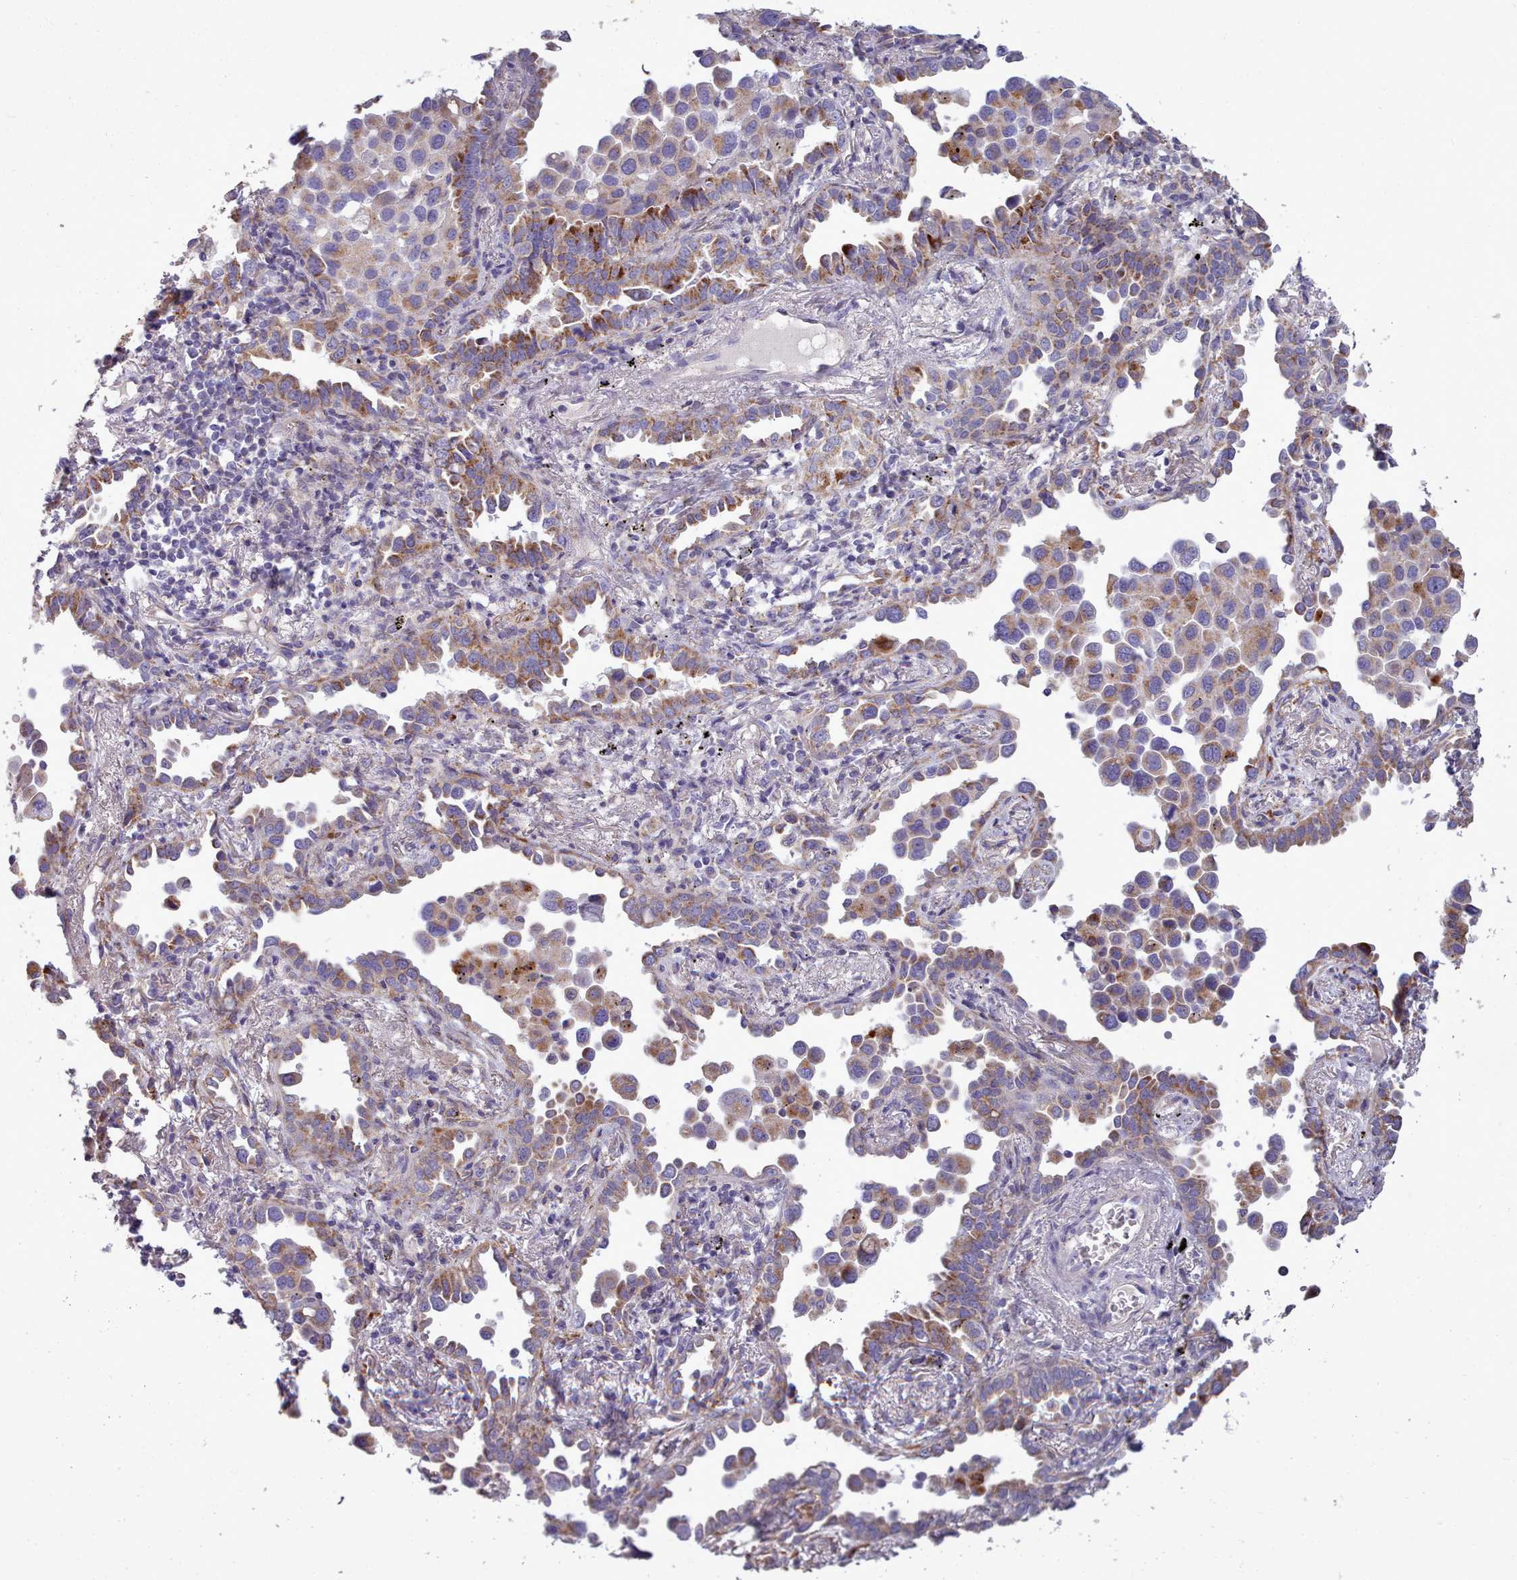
{"staining": {"intensity": "moderate", "quantity": "<25%", "location": "cytoplasmic/membranous"}, "tissue": "lung cancer", "cell_type": "Tumor cells", "image_type": "cancer", "snomed": [{"axis": "morphology", "description": "Adenocarcinoma, NOS"}, {"axis": "topography", "description": "Lung"}], "caption": "Lung cancer was stained to show a protein in brown. There is low levels of moderate cytoplasmic/membranous expression in approximately <25% of tumor cells.", "gene": "FKBP10", "patient": {"sex": "male", "age": 67}}